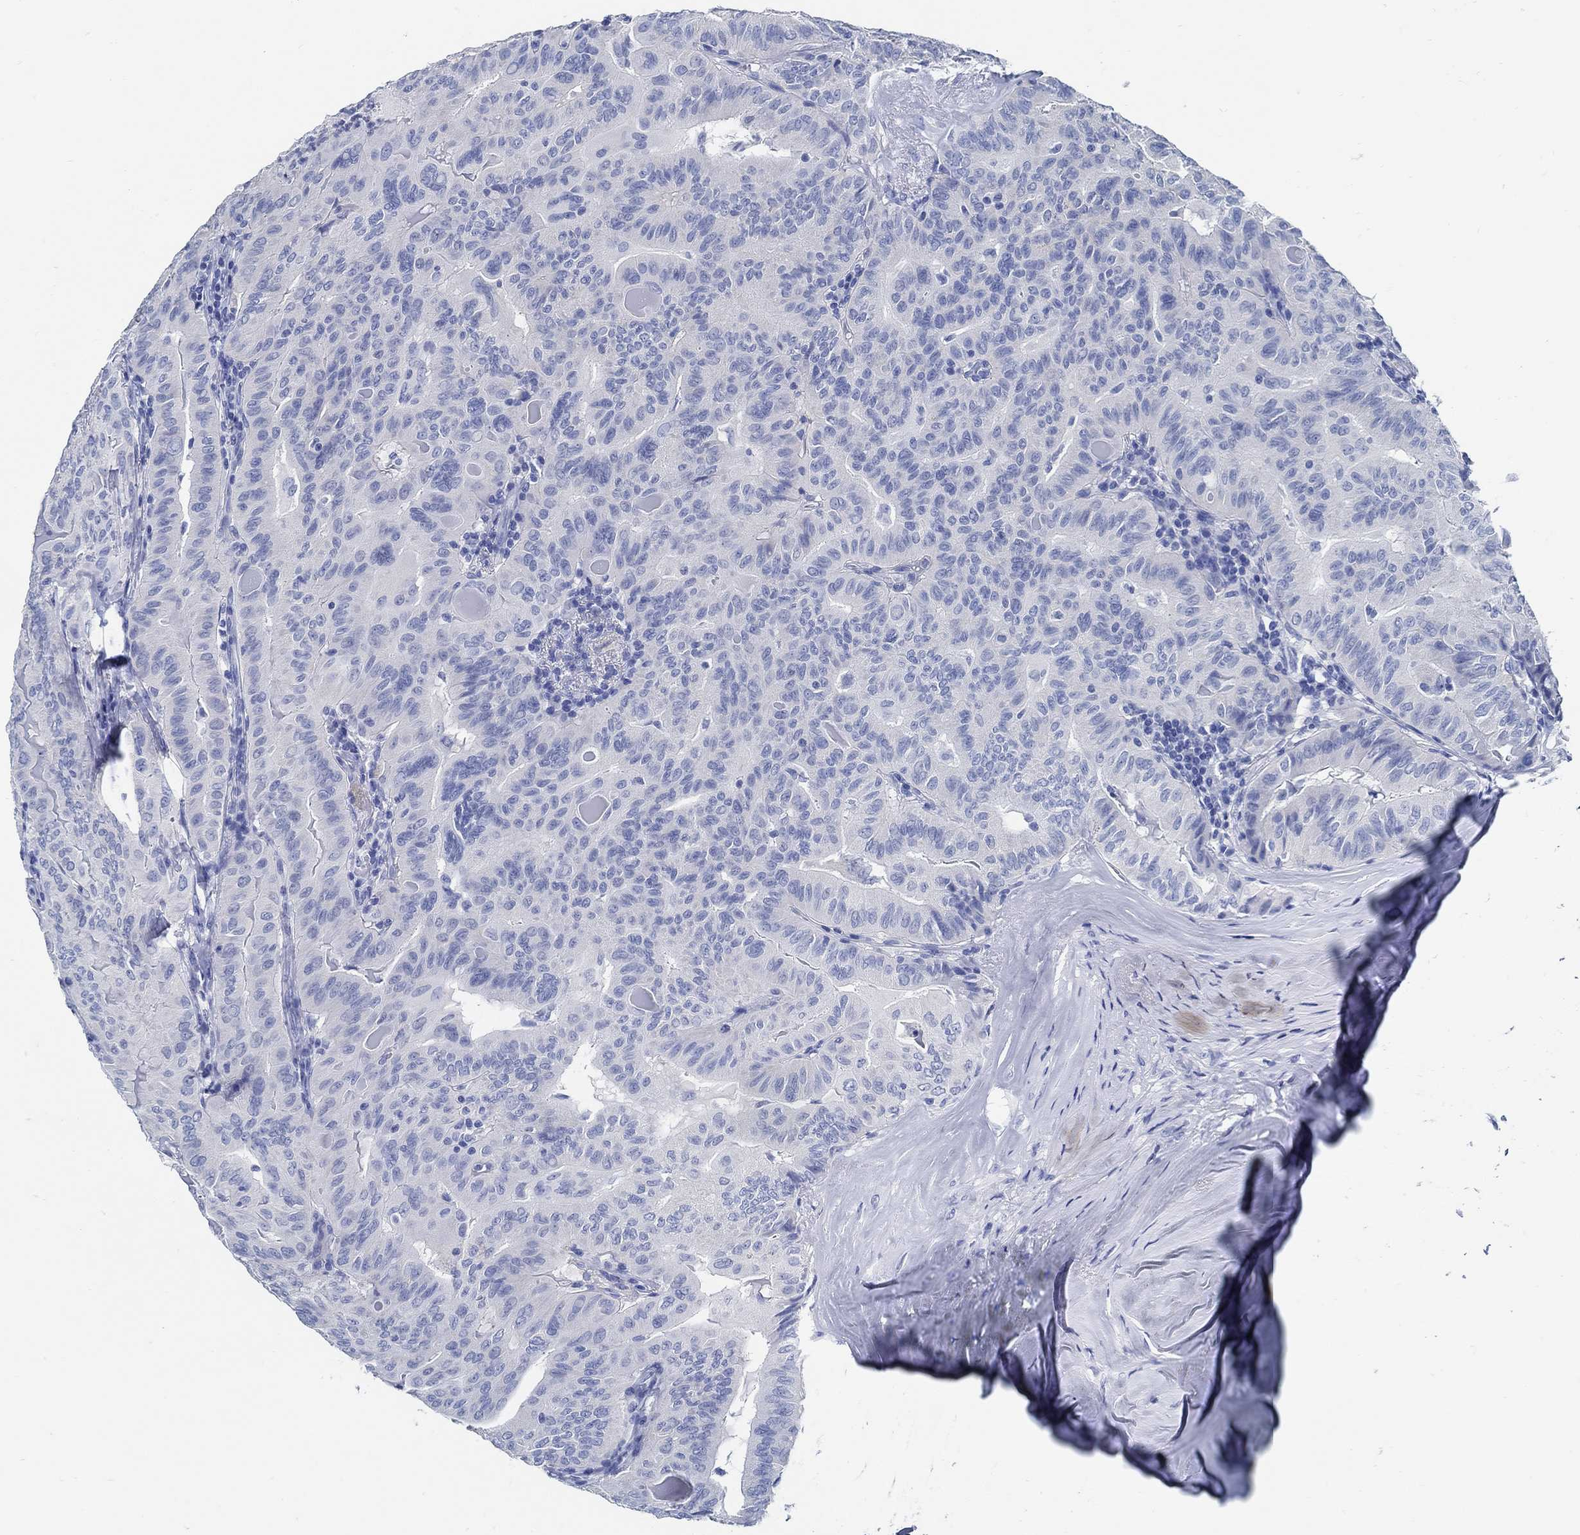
{"staining": {"intensity": "negative", "quantity": "none", "location": "none"}, "tissue": "thyroid cancer", "cell_type": "Tumor cells", "image_type": "cancer", "snomed": [{"axis": "morphology", "description": "Papillary adenocarcinoma, NOS"}, {"axis": "topography", "description": "Thyroid gland"}], "caption": "Protein analysis of papillary adenocarcinoma (thyroid) exhibits no significant positivity in tumor cells. Nuclei are stained in blue.", "gene": "SLC45A1", "patient": {"sex": "female", "age": 68}}